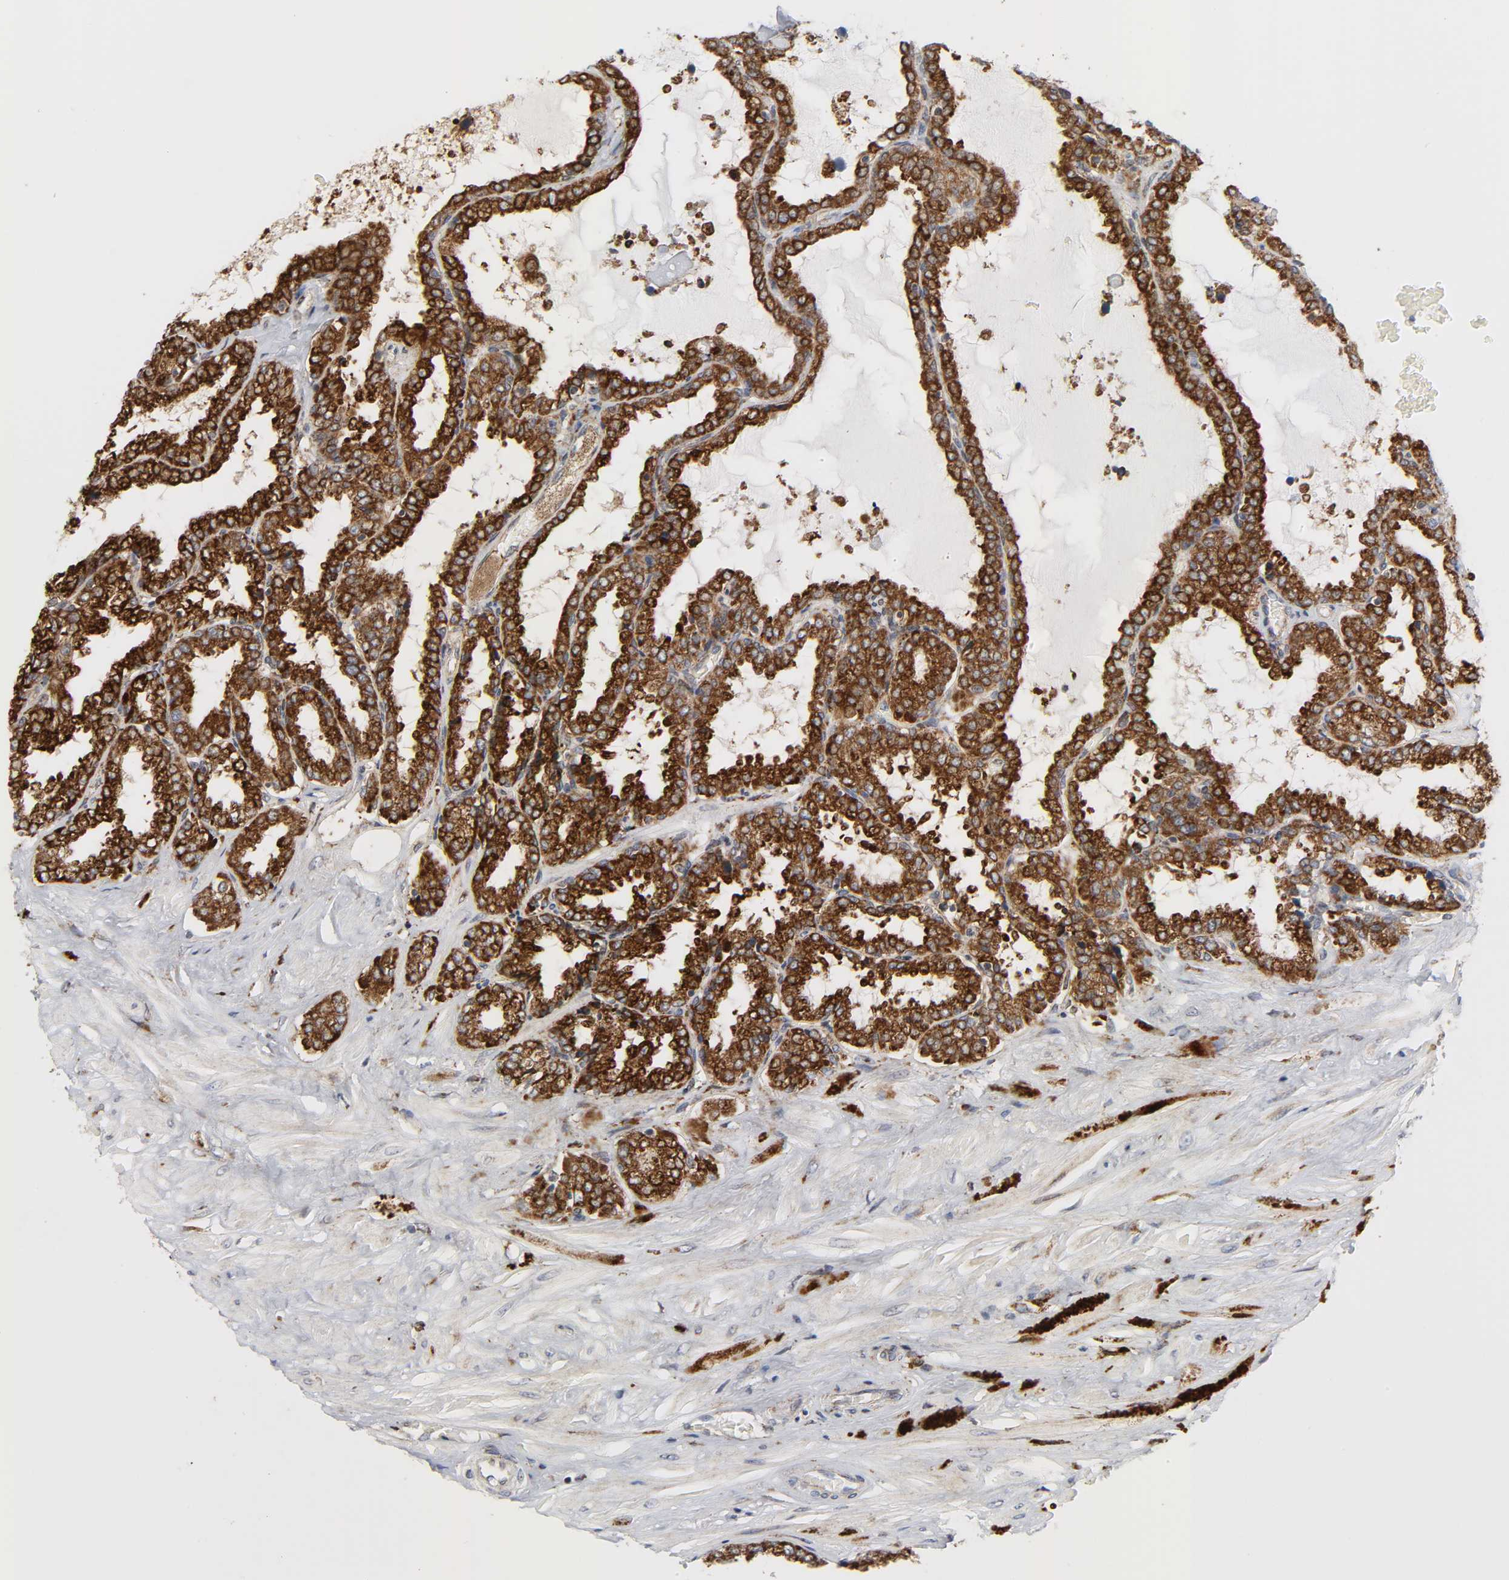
{"staining": {"intensity": "strong", "quantity": ">75%", "location": "cytoplasmic/membranous"}, "tissue": "seminal vesicle", "cell_type": "Glandular cells", "image_type": "normal", "snomed": [{"axis": "morphology", "description": "Normal tissue, NOS"}, {"axis": "topography", "description": "Seminal veicle"}], "caption": "IHC of normal human seminal vesicle exhibits high levels of strong cytoplasmic/membranous positivity in about >75% of glandular cells. (brown staining indicates protein expression, while blue staining denotes nuclei).", "gene": "BAX", "patient": {"sex": "male", "age": 46}}